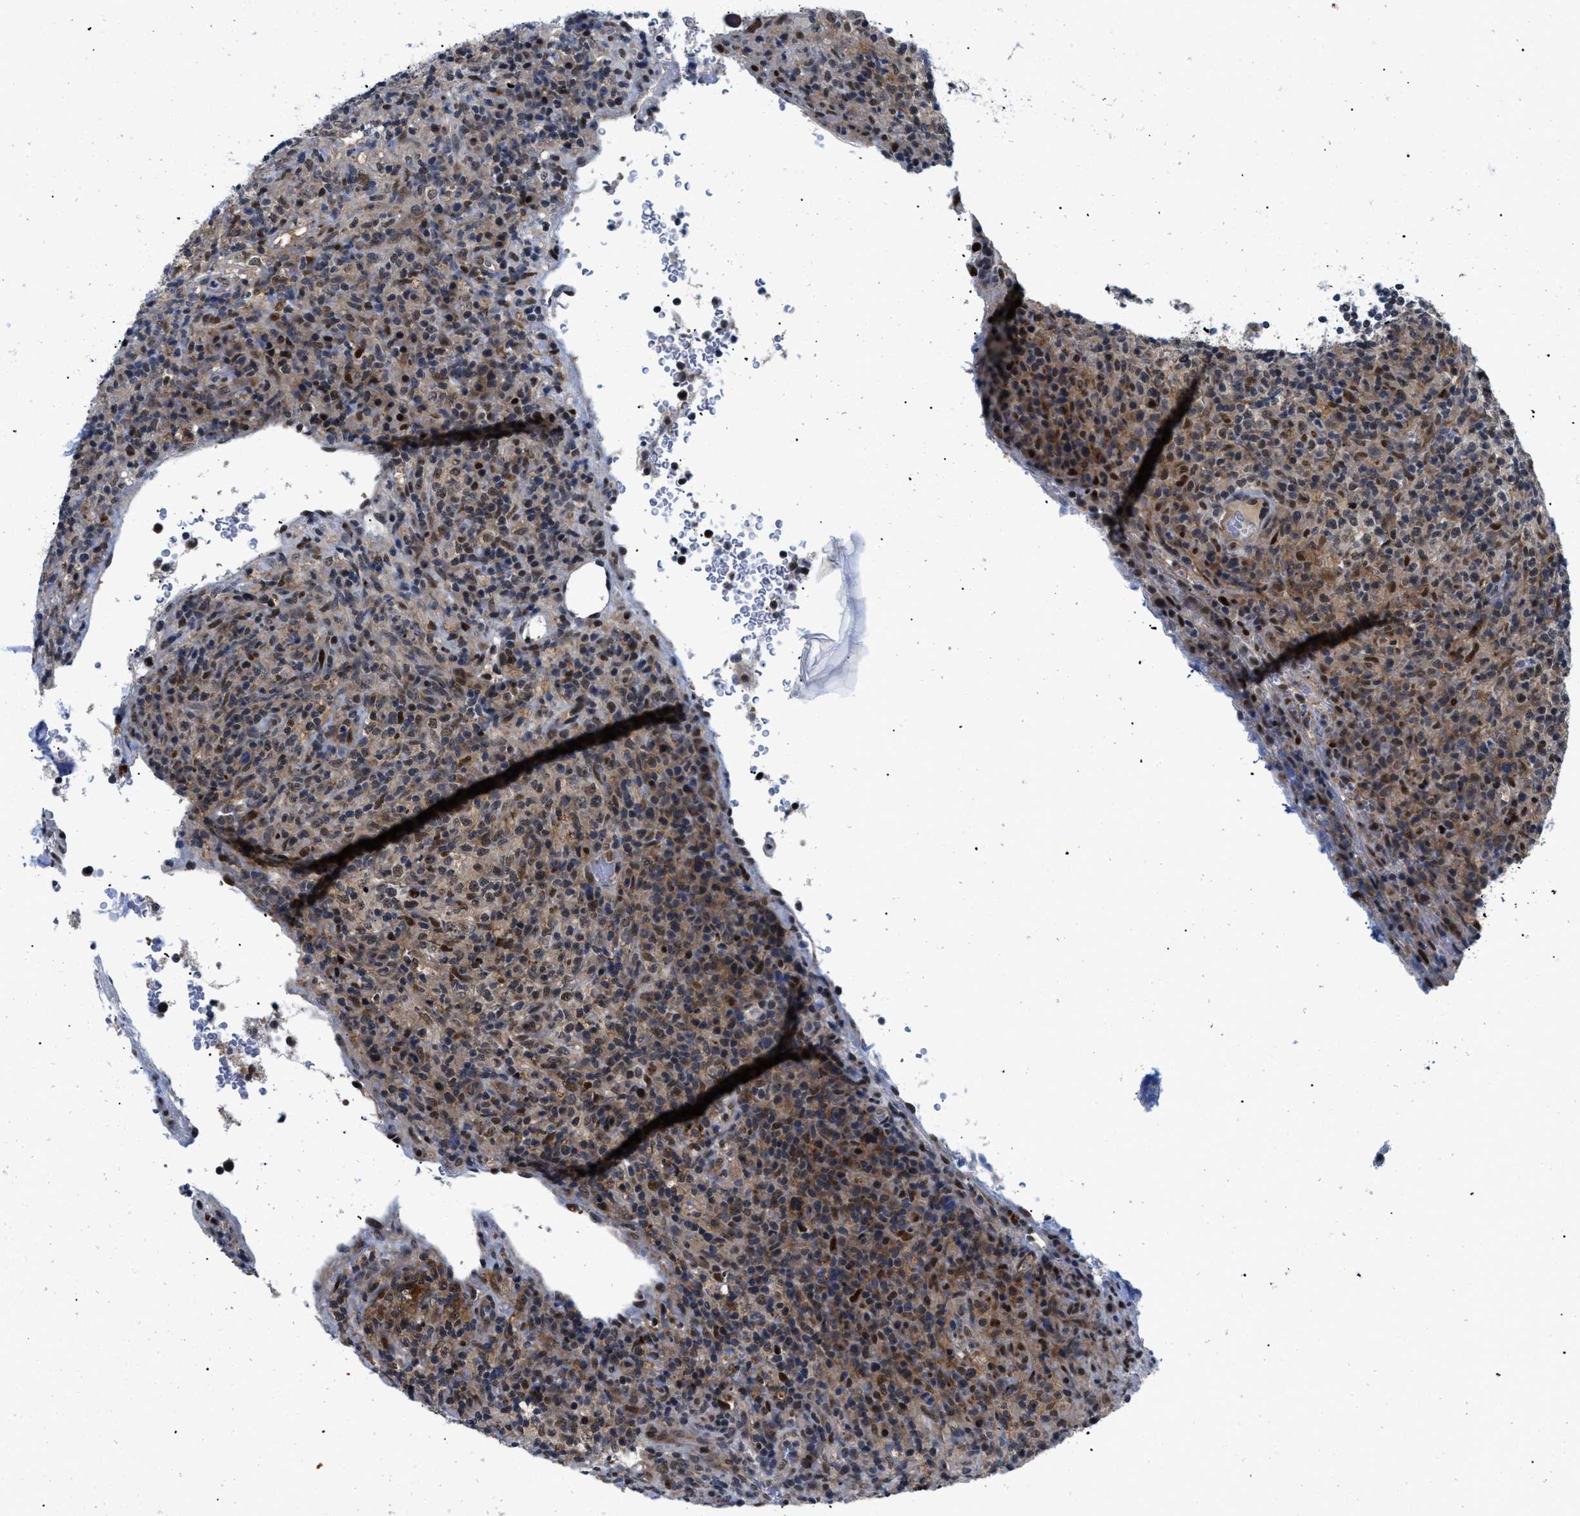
{"staining": {"intensity": "moderate", "quantity": ">75%", "location": "cytoplasmic/membranous,nuclear"}, "tissue": "lymphoma", "cell_type": "Tumor cells", "image_type": "cancer", "snomed": [{"axis": "morphology", "description": "Malignant lymphoma, non-Hodgkin's type, High grade"}, {"axis": "topography", "description": "Lymph node"}], "caption": "This is a micrograph of IHC staining of high-grade malignant lymphoma, non-Hodgkin's type, which shows moderate expression in the cytoplasmic/membranous and nuclear of tumor cells.", "gene": "SLC29A2", "patient": {"sex": "female", "age": 76}}